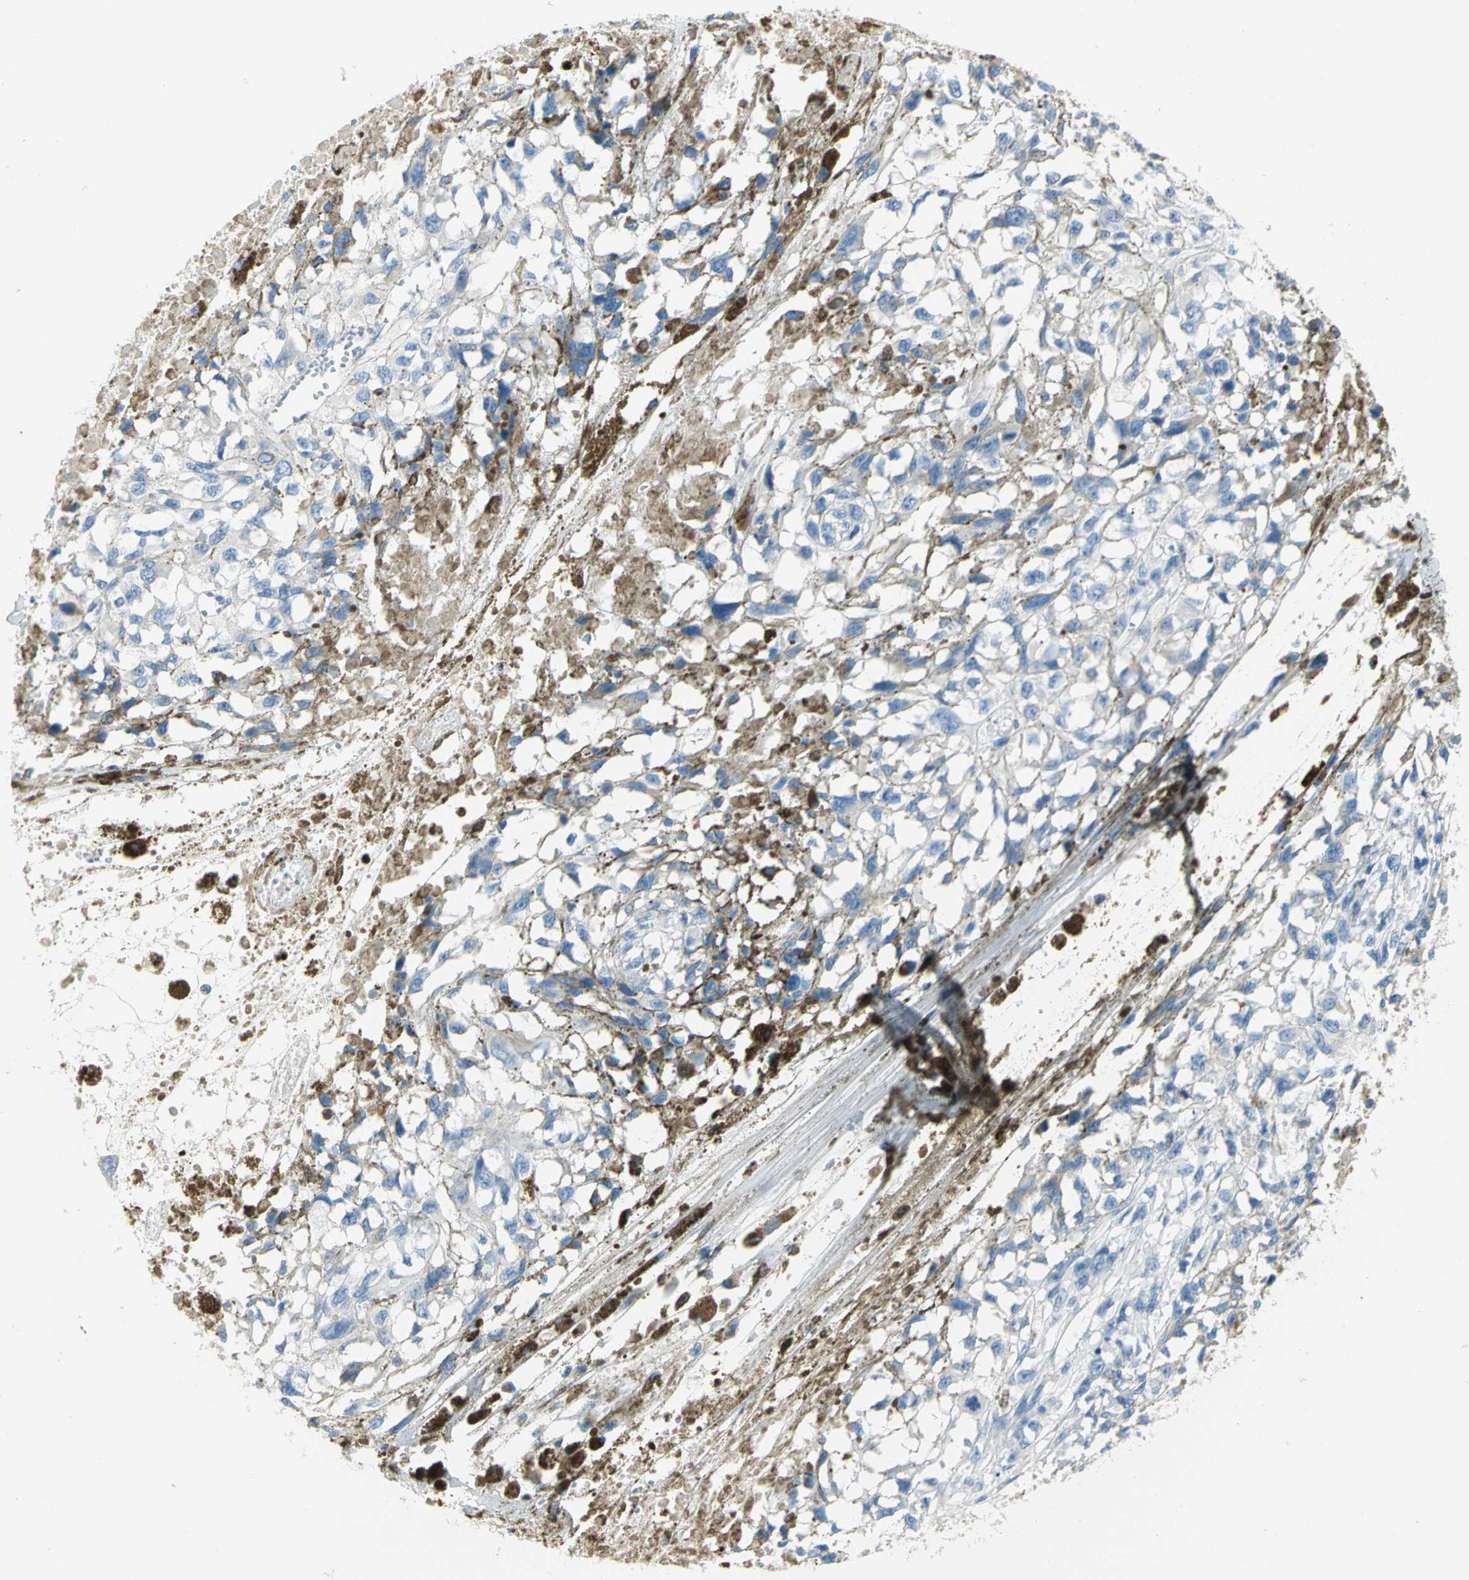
{"staining": {"intensity": "negative", "quantity": "none", "location": "none"}, "tissue": "melanoma", "cell_type": "Tumor cells", "image_type": "cancer", "snomed": [{"axis": "morphology", "description": "Malignant melanoma, Metastatic site"}, {"axis": "topography", "description": "Lymph node"}], "caption": "This micrograph is of malignant melanoma (metastatic site) stained with immunohistochemistry (IHC) to label a protein in brown with the nuclei are counter-stained blue. There is no staining in tumor cells.", "gene": "ALOX15", "patient": {"sex": "male", "age": 59}}